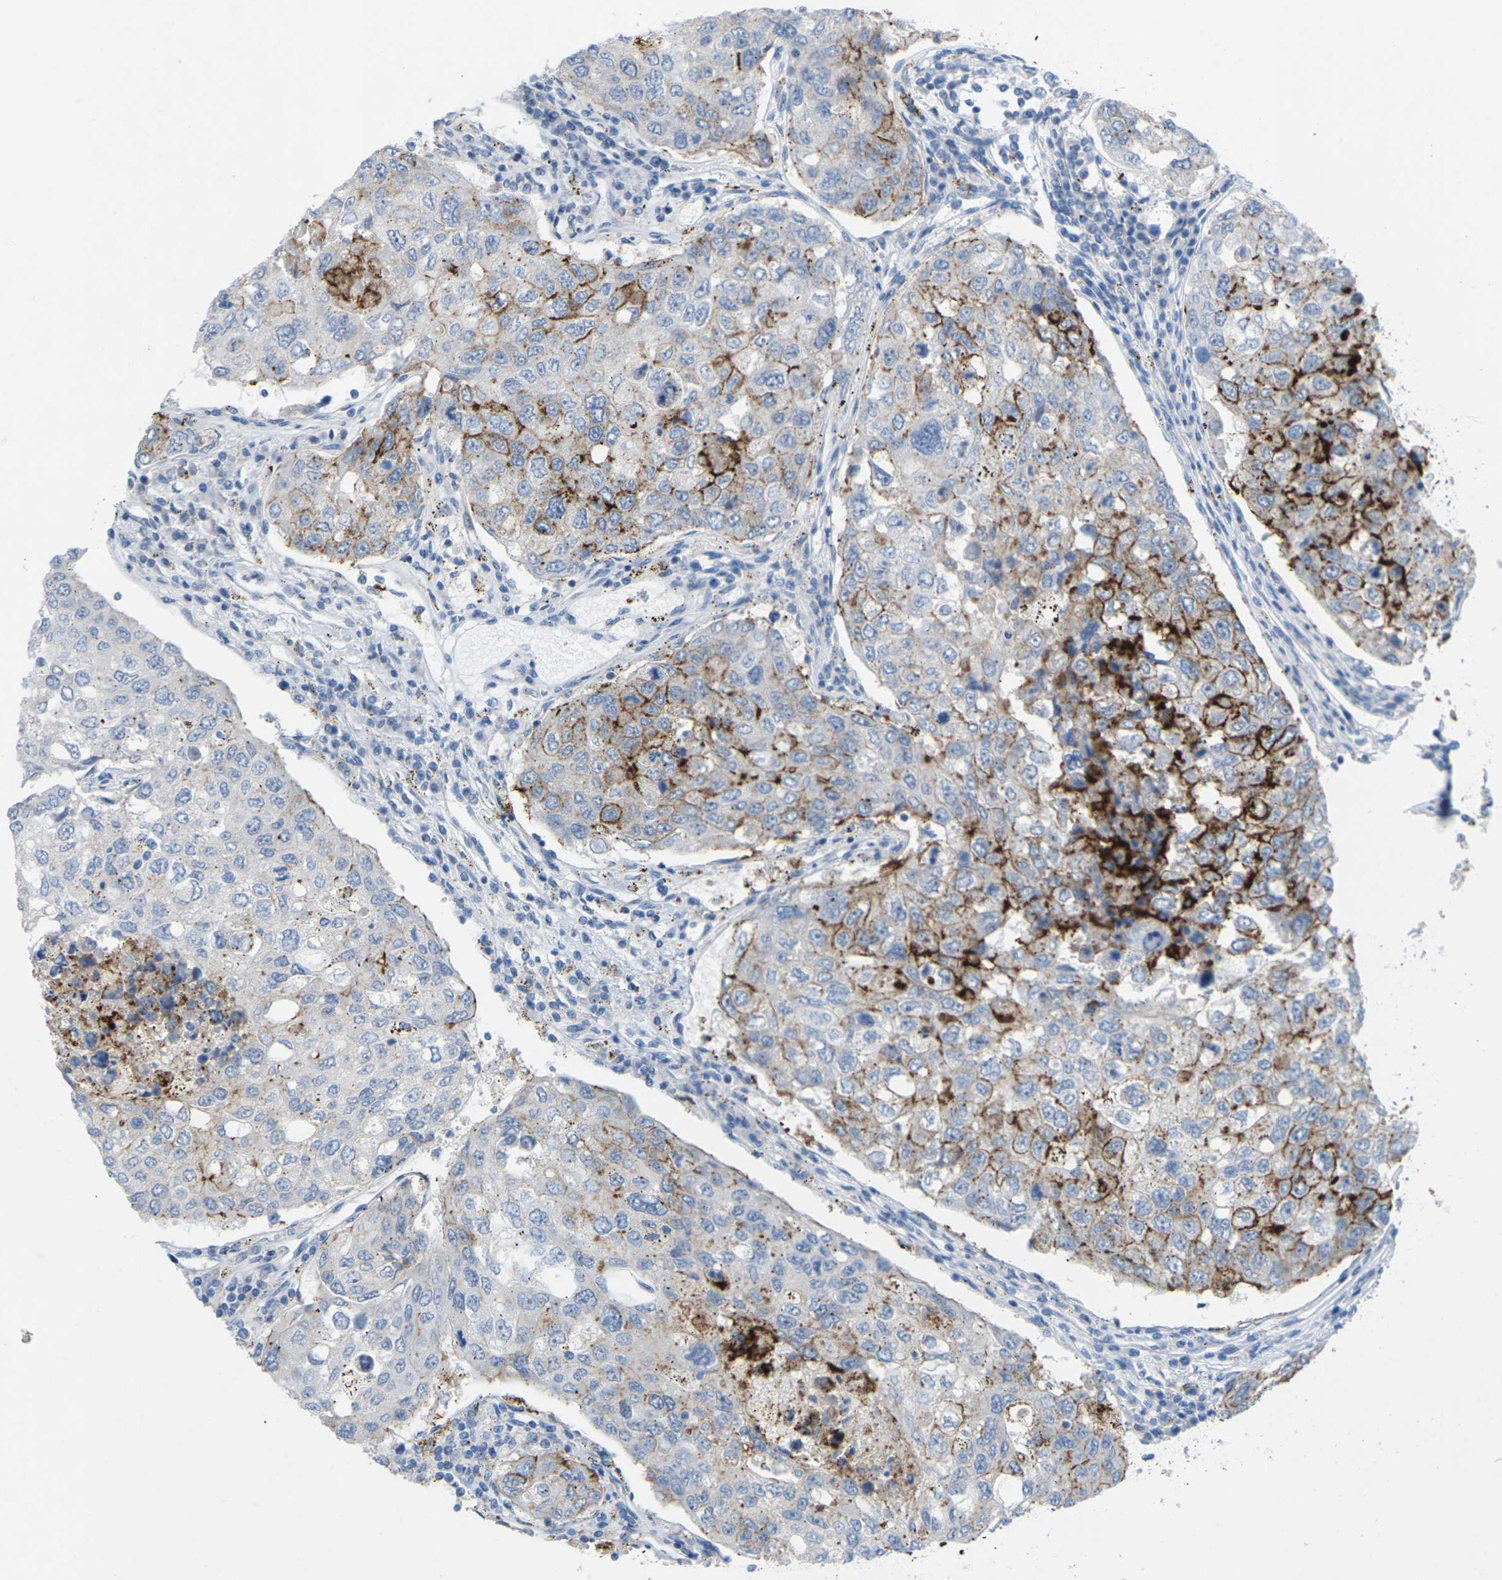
{"staining": {"intensity": "moderate", "quantity": "25%-75%", "location": "cytoplasmic/membranous"}, "tissue": "urothelial cancer", "cell_type": "Tumor cells", "image_type": "cancer", "snomed": [{"axis": "morphology", "description": "Urothelial carcinoma, High grade"}, {"axis": "topography", "description": "Lymph node"}, {"axis": "topography", "description": "Urinary bladder"}], "caption": "Moderate cytoplasmic/membranous staining is identified in approximately 25%-75% of tumor cells in high-grade urothelial carcinoma. (Brightfield microscopy of DAB IHC at high magnification).", "gene": "CLDN3", "patient": {"sex": "male", "age": 51}}